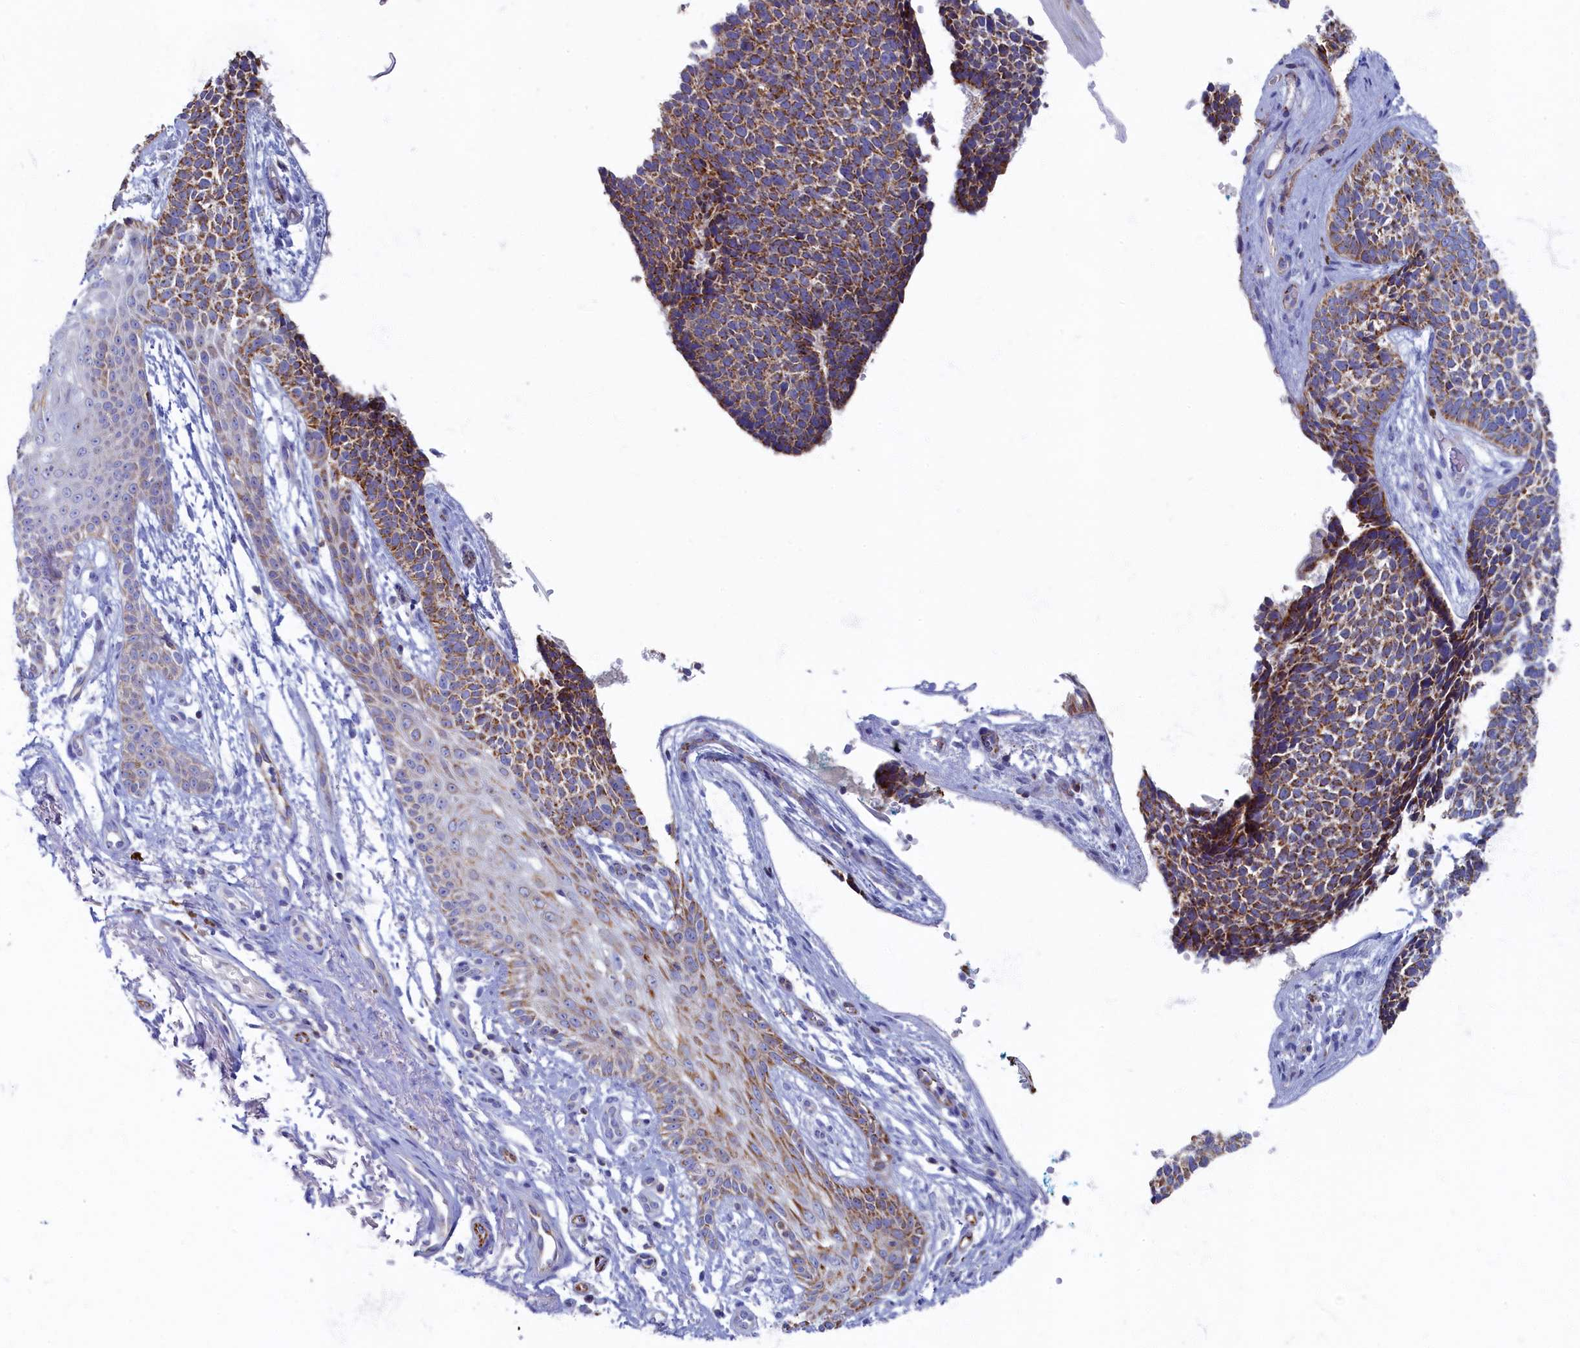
{"staining": {"intensity": "moderate", "quantity": ">75%", "location": "cytoplasmic/membranous"}, "tissue": "skin cancer", "cell_type": "Tumor cells", "image_type": "cancer", "snomed": [{"axis": "morphology", "description": "Basal cell carcinoma"}, {"axis": "topography", "description": "Skin"}], "caption": "There is medium levels of moderate cytoplasmic/membranous expression in tumor cells of skin cancer (basal cell carcinoma), as demonstrated by immunohistochemical staining (brown color).", "gene": "OCIAD2", "patient": {"sex": "female", "age": 84}}